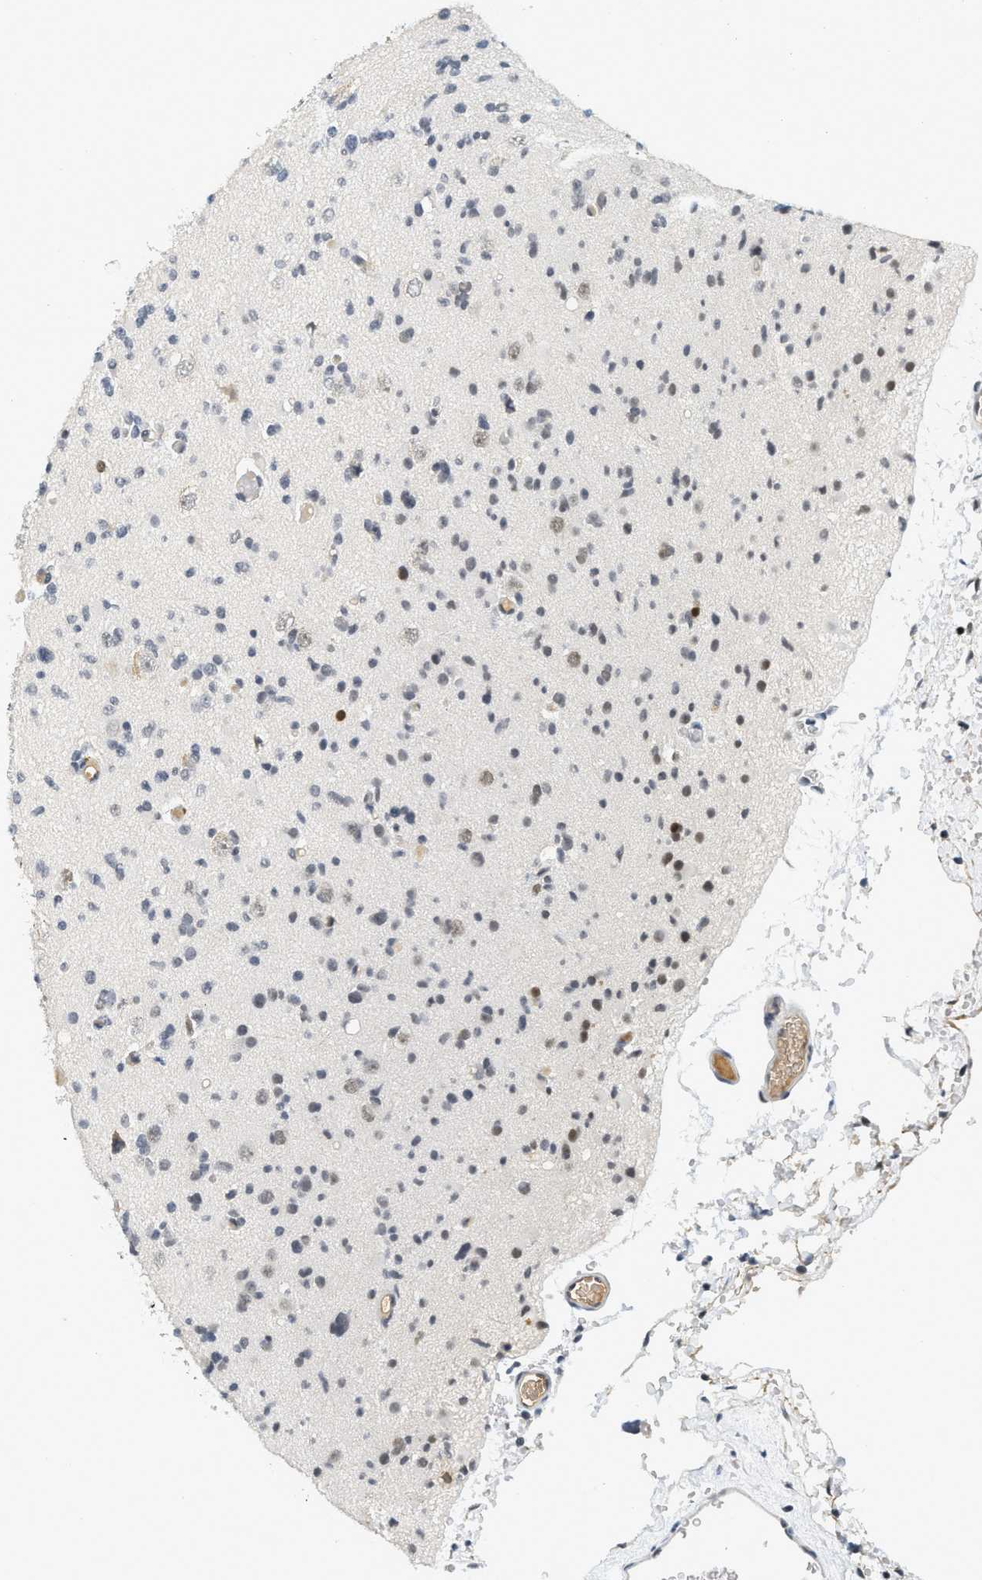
{"staining": {"intensity": "weak", "quantity": "25%-75%", "location": "nuclear"}, "tissue": "glioma", "cell_type": "Tumor cells", "image_type": "cancer", "snomed": [{"axis": "morphology", "description": "Glioma, malignant, Low grade"}, {"axis": "topography", "description": "Brain"}], "caption": "The image displays staining of glioma, revealing weak nuclear protein positivity (brown color) within tumor cells.", "gene": "MZF1", "patient": {"sex": "female", "age": 22}}